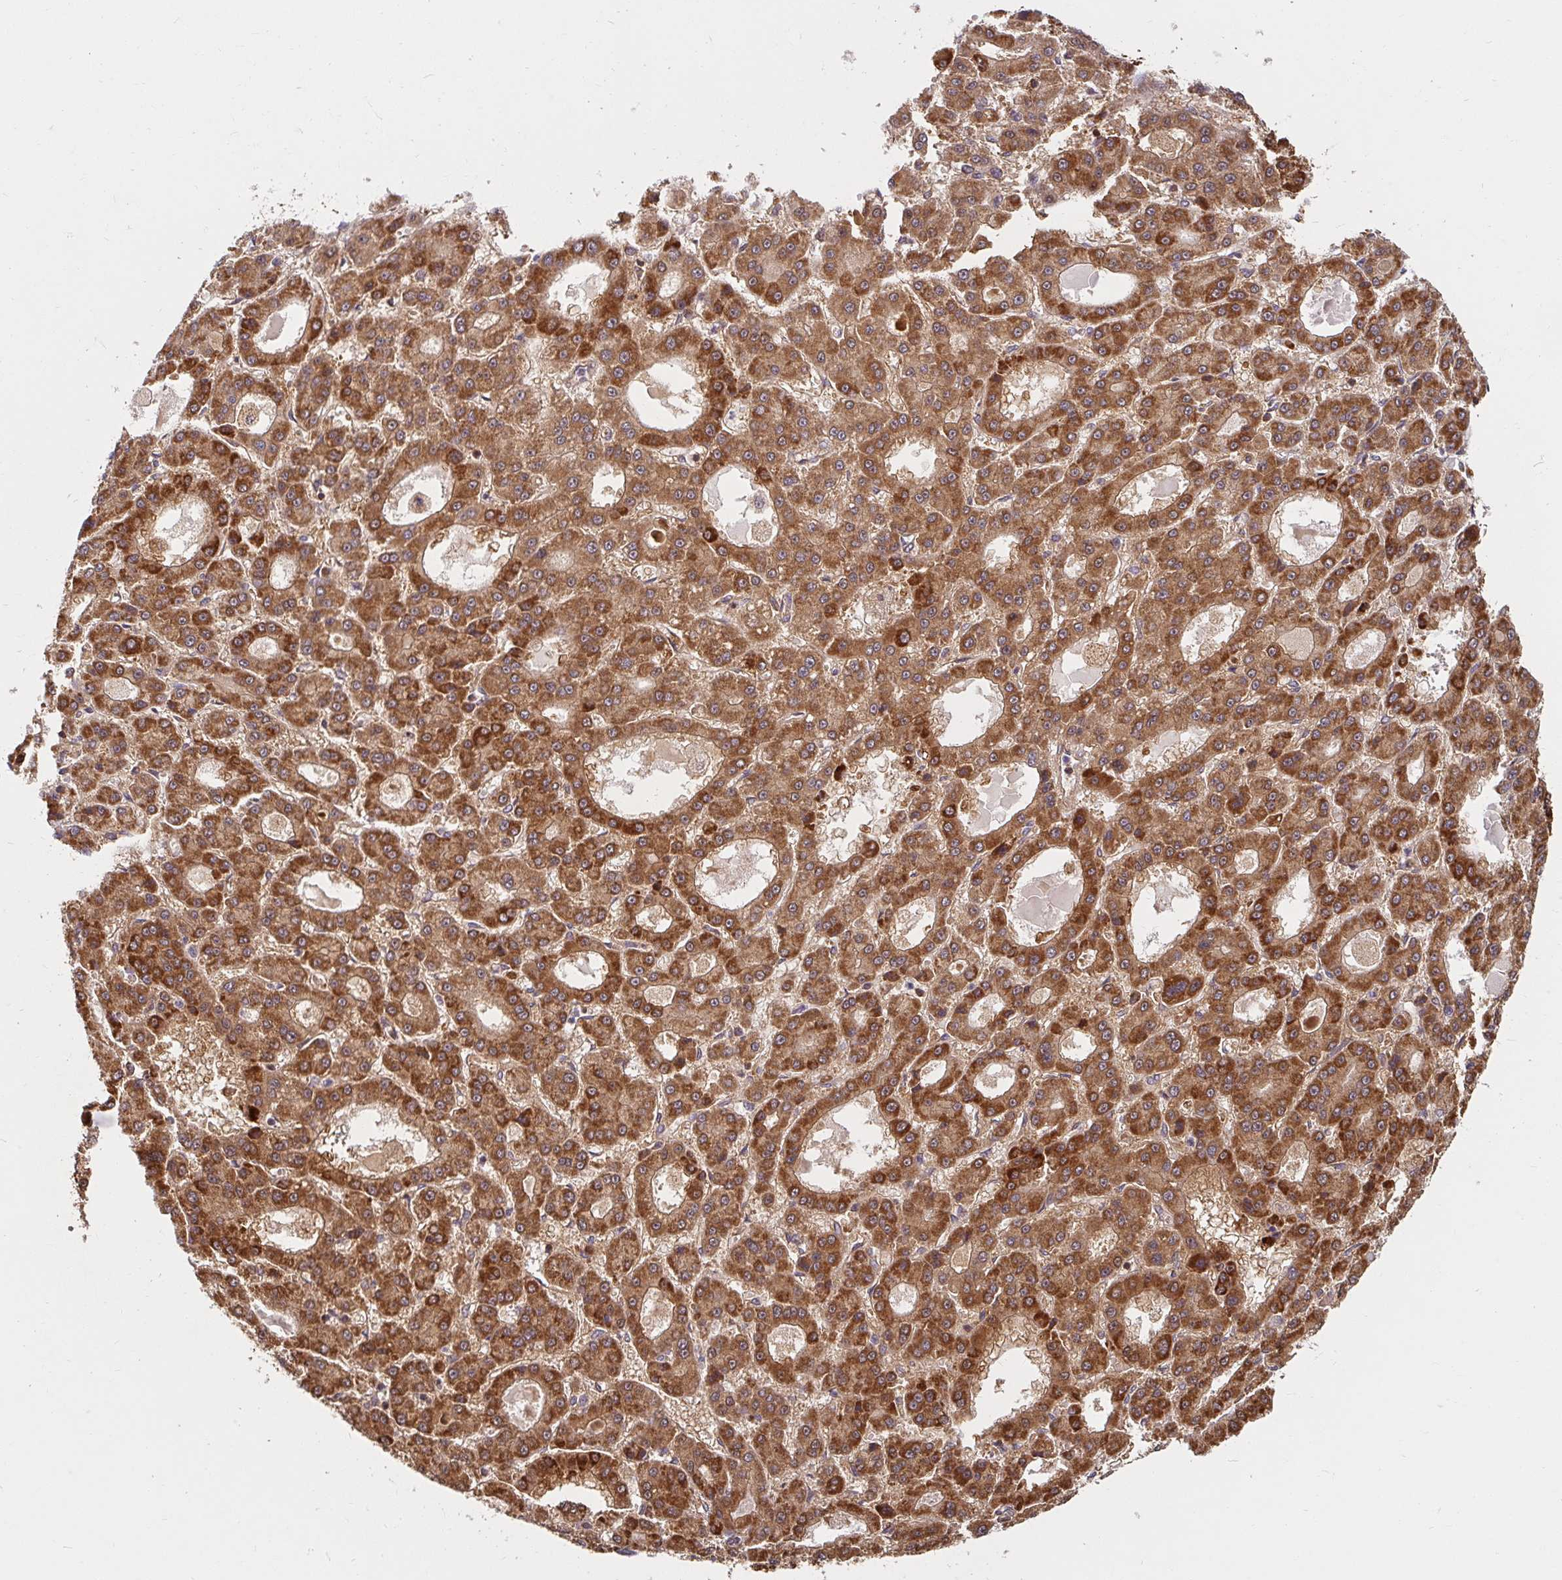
{"staining": {"intensity": "strong", "quantity": ">75%", "location": "cytoplasmic/membranous"}, "tissue": "liver cancer", "cell_type": "Tumor cells", "image_type": "cancer", "snomed": [{"axis": "morphology", "description": "Carcinoma, Hepatocellular, NOS"}, {"axis": "topography", "description": "Liver"}], "caption": "This is an image of IHC staining of liver cancer (hepatocellular carcinoma), which shows strong staining in the cytoplasmic/membranous of tumor cells.", "gene": "BTF3", "patient": {"sex": "male", "age": 70}}